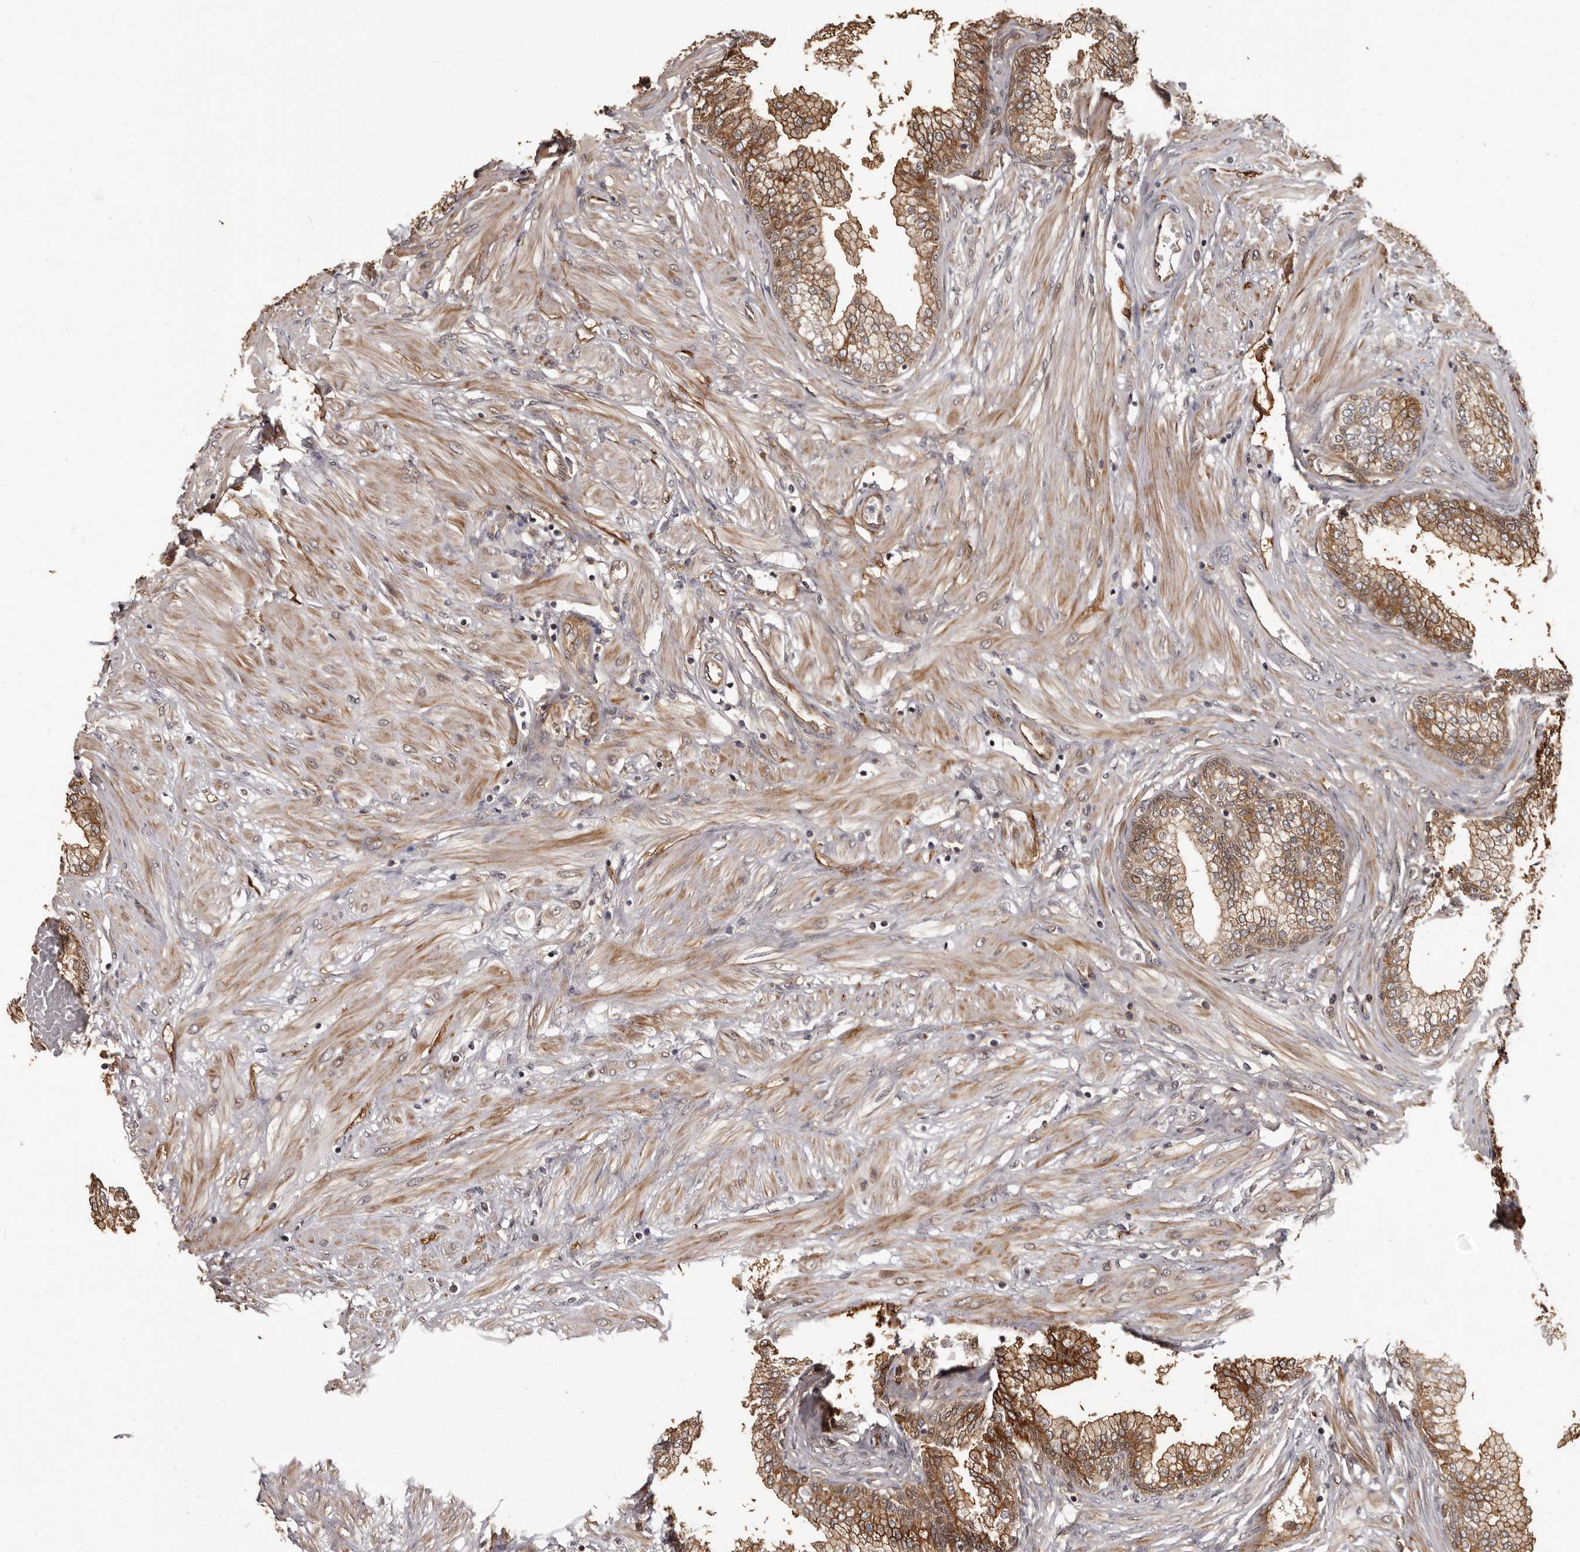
{"staining": {"intensity": "moderate", "quantity": ">75%", "location": "cytoplasmic/membranous"}, "tissue": "prostate", "cell_type": "Glandular cells", "image_type": "normal", "snomed": [{"axis": "morphology", "description": "Normal tissue, NOS"}, {"axis": "morphology", "description": "Urothelial carcinoma, Low grade"}, {"axis": "topography", "description": "Urinary bladder"}, {"axis": "topography", "description": "Prostate"}], "caption": "Human prostate stained for a protein (brown) displays moderate cytoplasmic/membranous positive staining in about >75% of glandular cells.", "gene": "SLITRK6", "patient": {"sex": "male", "age": 60}}